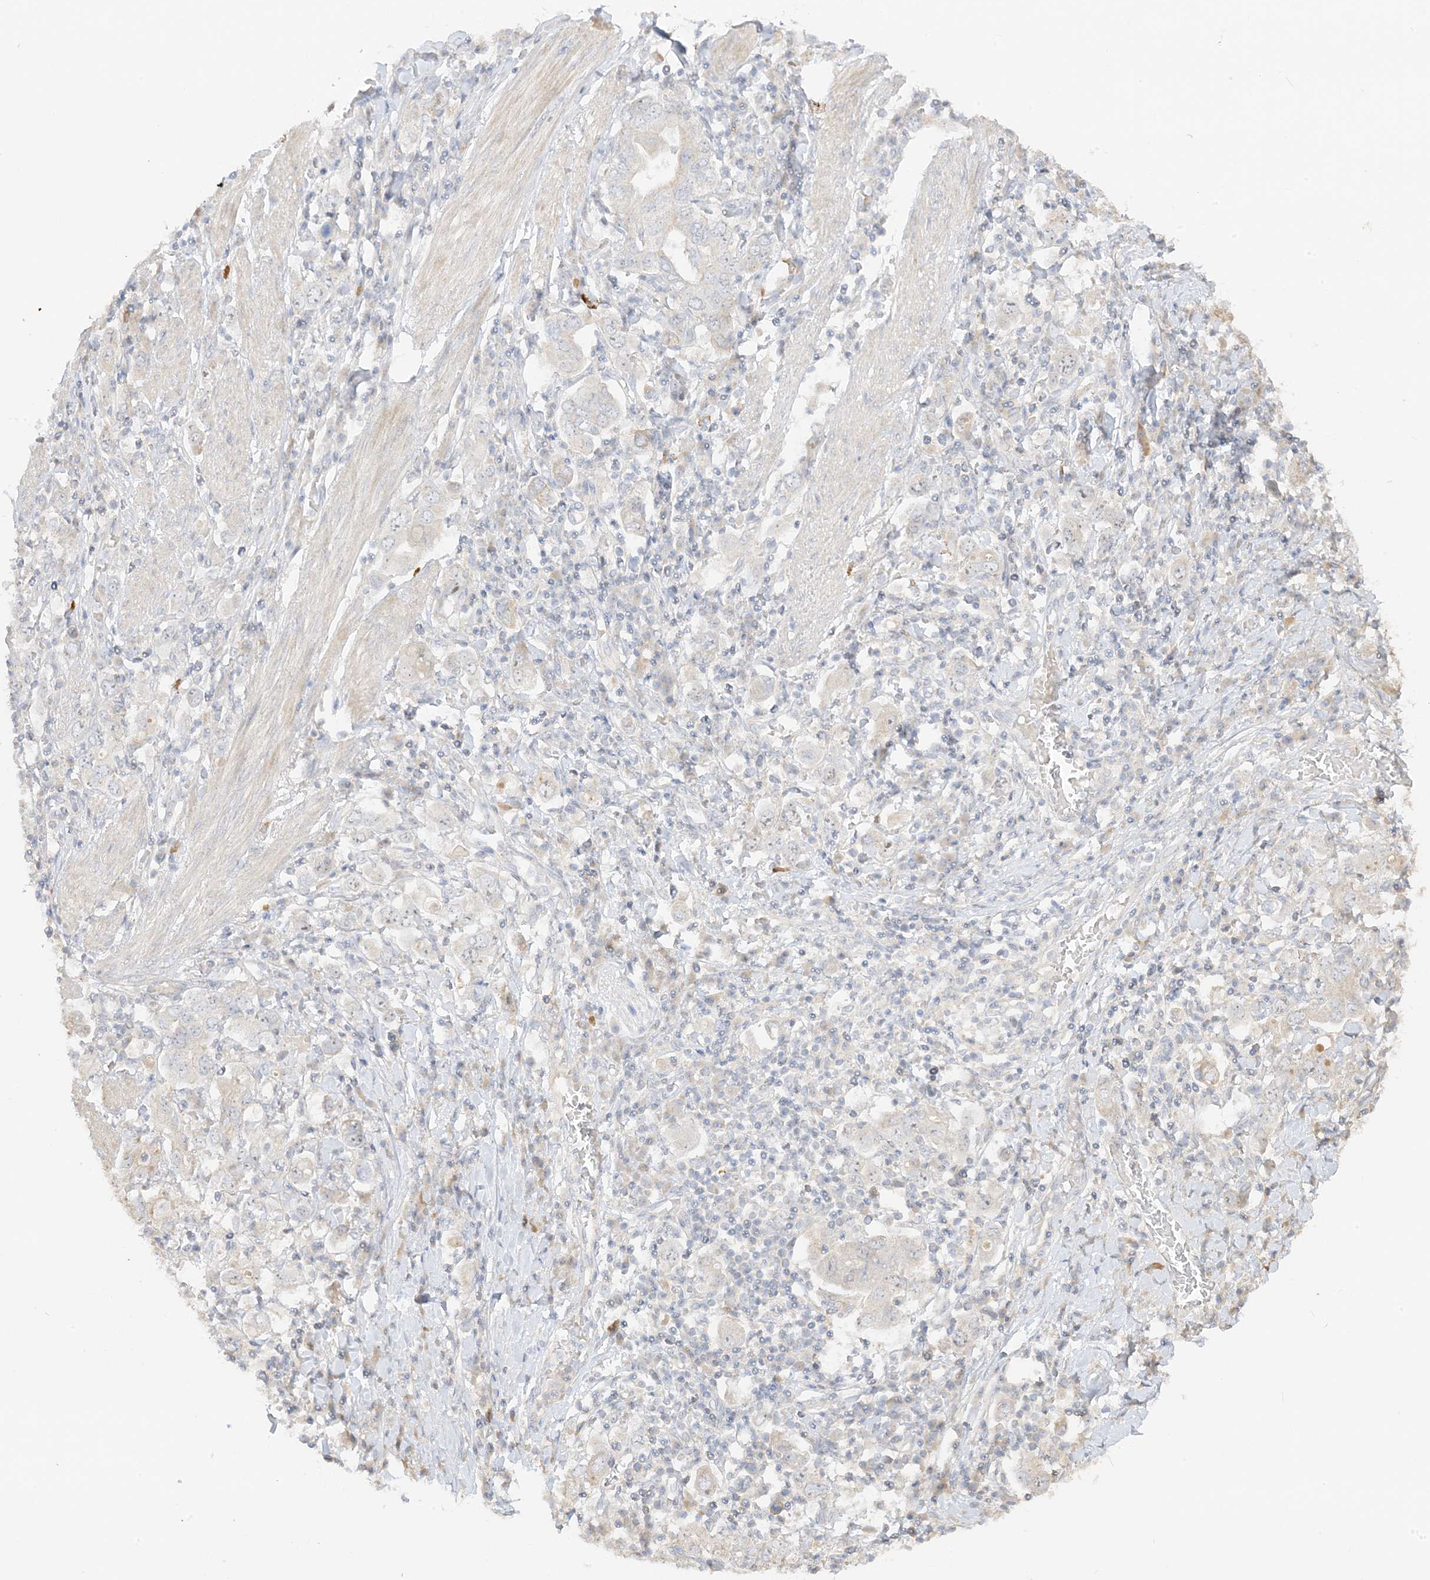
{"staining": {"intensity": "negative", "quantity": "none", "location": "none"}, "tissue": "stomach cancer", "cell_type": "Tumor cells", "image_type": "cancer", "snomed": [{"axis": "morphology", "description": "Adenocarcinoma, NOS"}, {"axis": "topography", "description": "Stomach, upper"}], "caption": "A photomicrograph of human stomach adenocarcinoma is negative for staining in tumor cells.", "gene": "ETAA1", "patient": {"sex": "male", "age": 62}}